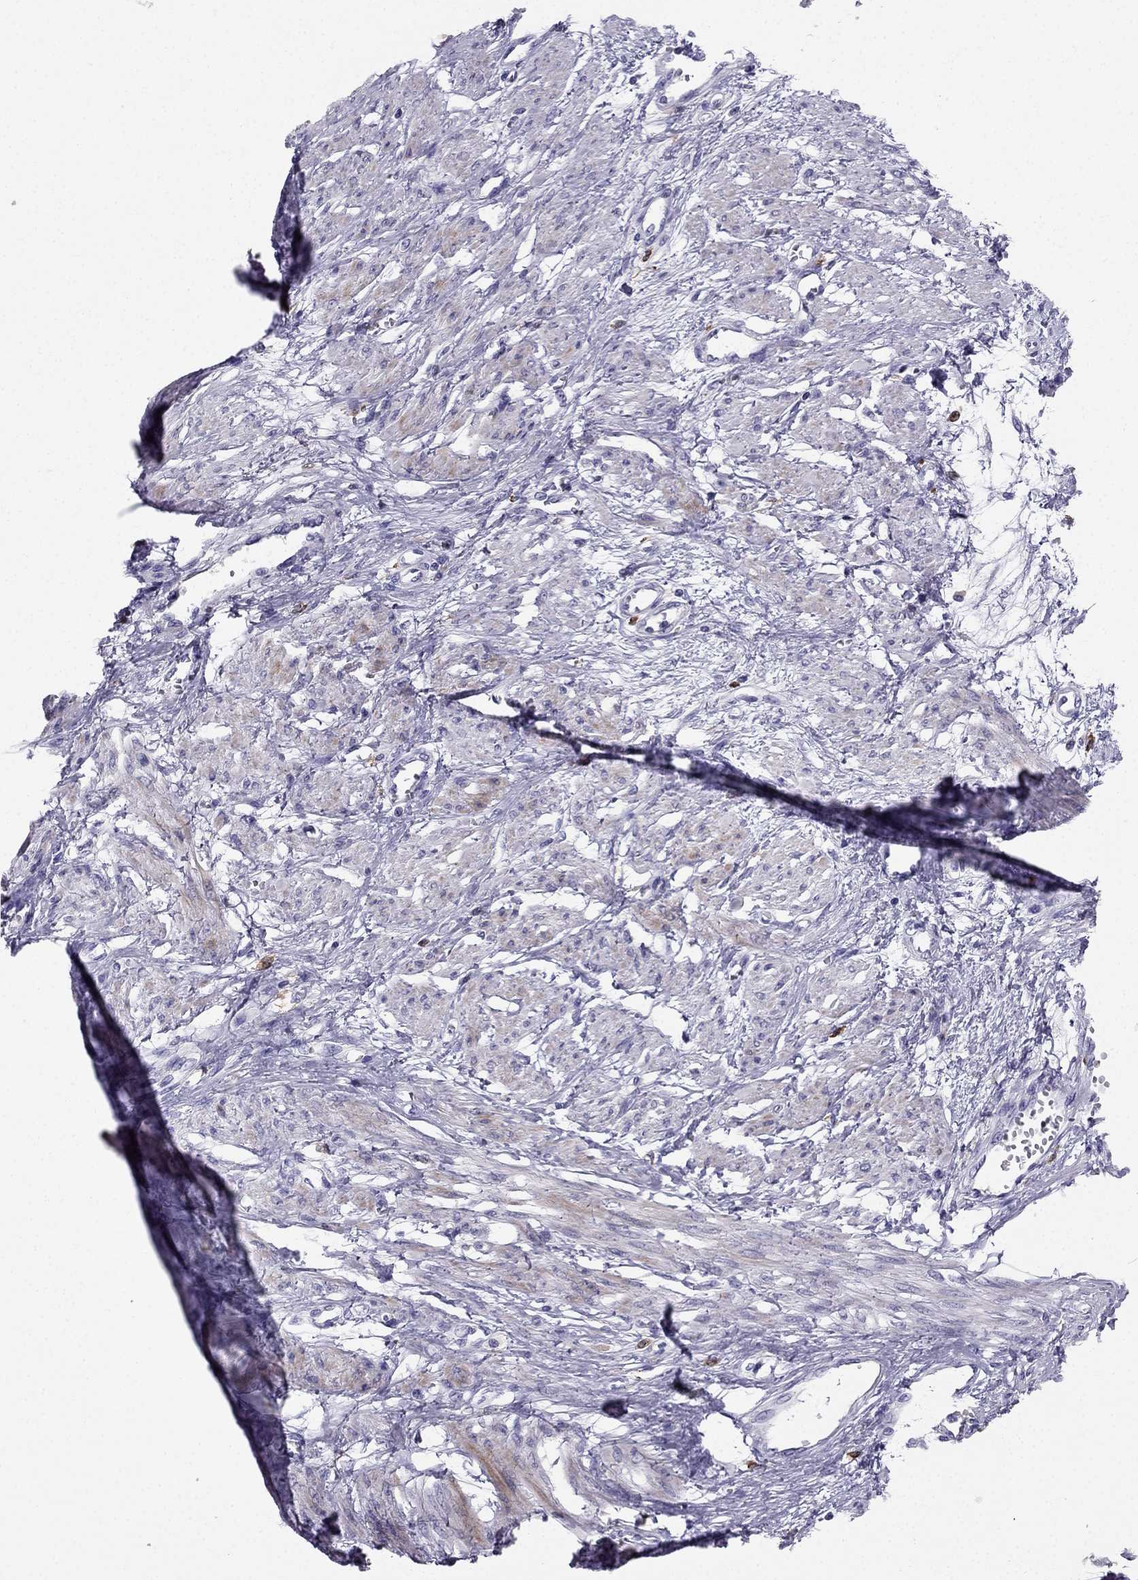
{"staining": {"intensity": "moderate", "quantity": "25%-75%", "location": "cytoplasmic/membranous"}, "tissue": "smooth muscle", "cell_type": "Smooth muscle cells", "image_type": "normal", "snomed": [{"axis": "morphology", "description": "Normal tissue, NOS"}, {"axis": "topography", "description": "Smooth muscle"}, {"axis": "topography", "description": "Uterus"}], "caption": "DAB immunohistochemical staining of benign smooth muscle reveals moderate cytoplasmic/membranous protein staining in about 25%-75% of smooth muscle cells.", "gene": "LMTK3", "patient": {"sex": "female", "age": 39}}